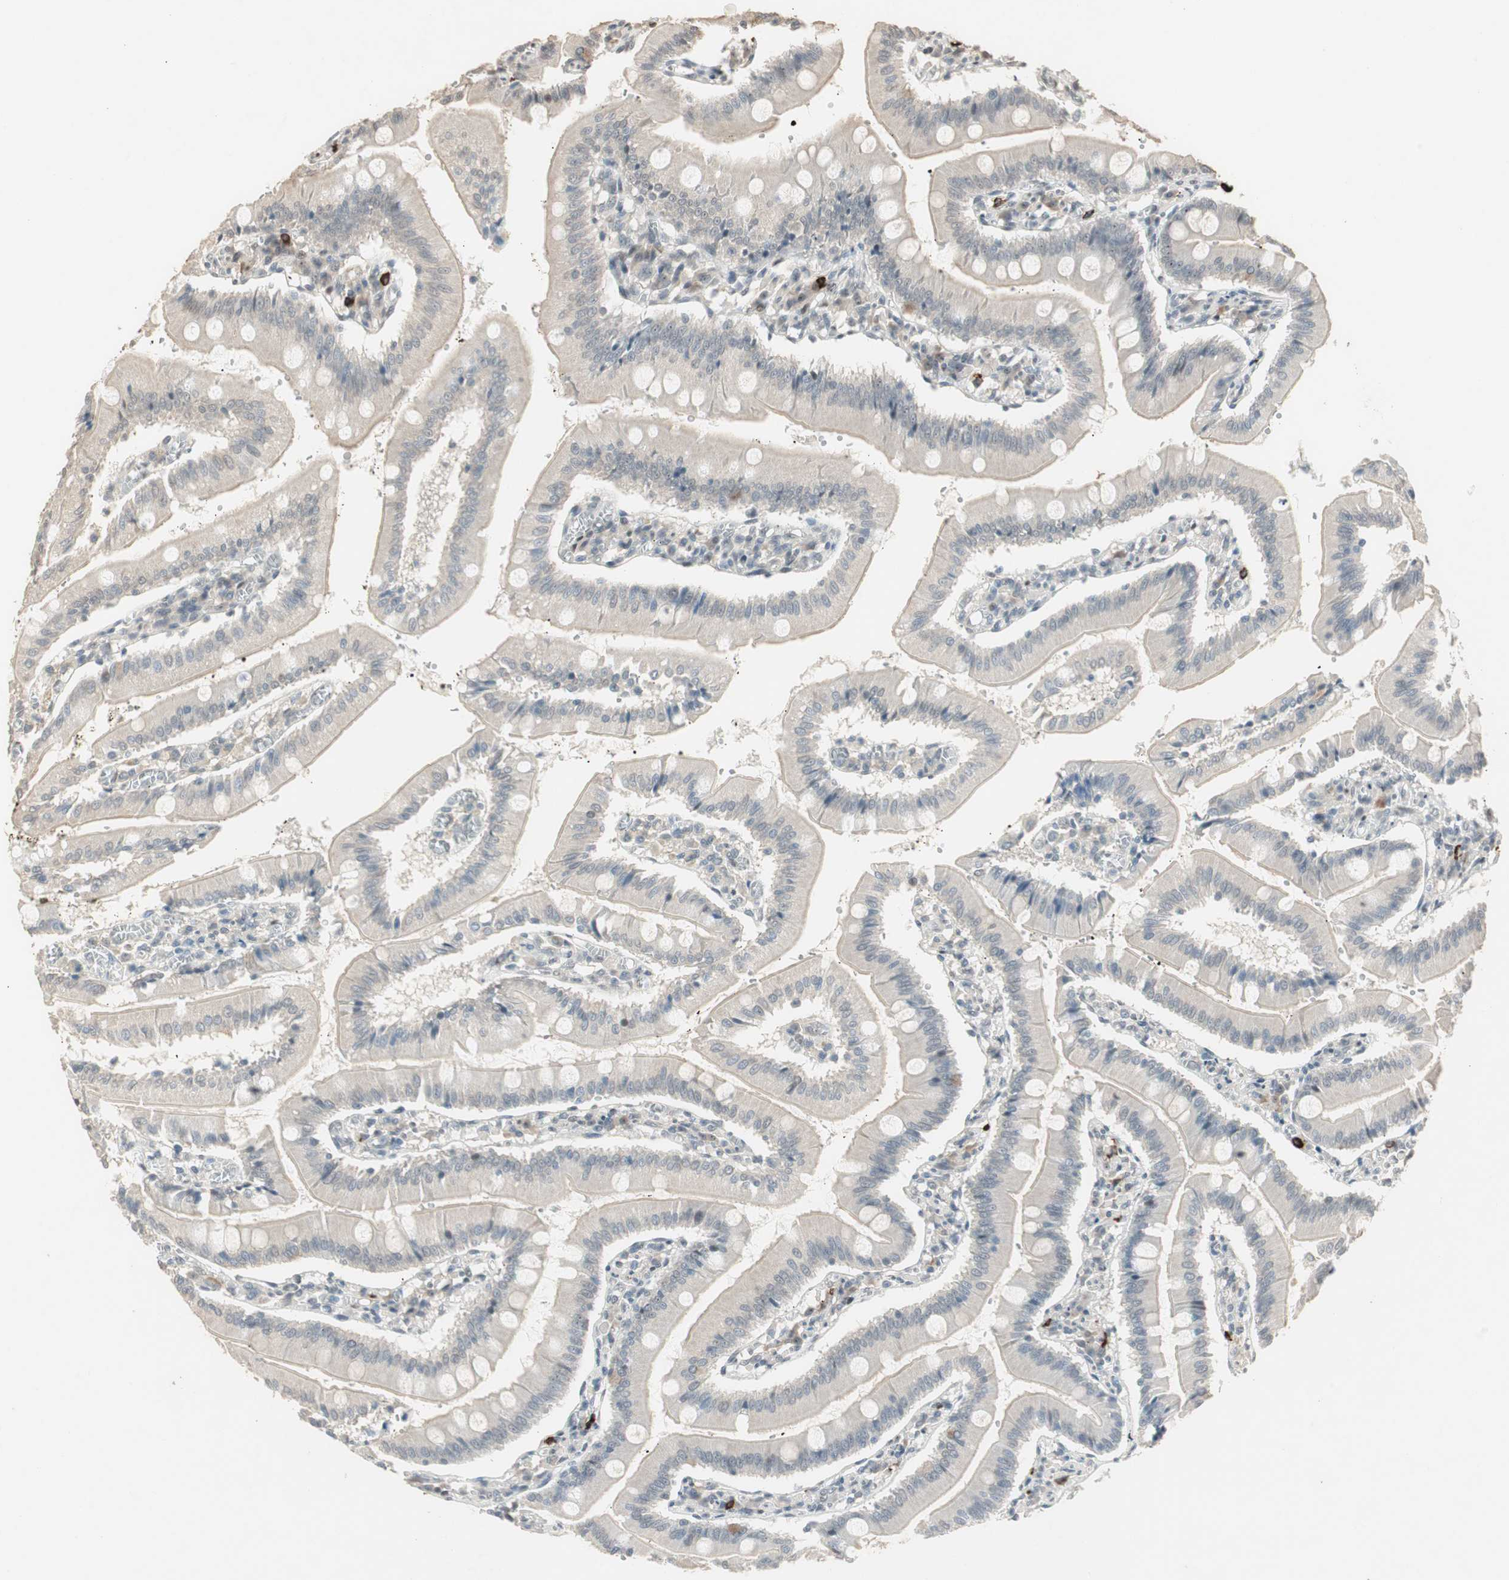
{"staining": {"intensity": "moderate", "quantity": "25%-75%", "location": "nuclear"}, "tissue": "small intestine", "cell_type": "Glandular cells", "image_type": "normal", "snomed": [{"axis": "morphology", "description": "Normal tissue, NOS"}, {"axis": "topography", "description": "Small intestine"}], "caption": "Moderate nuclear protein expression is seen in about 25%-75% of glandular cells in small intestine. (DAB (3,3'-diaminobenzidine) IHC, brown staining for protein, blue staining for nuclei).", "gene": "ETV4", "patient": {"sex": "male", "age": 71}}